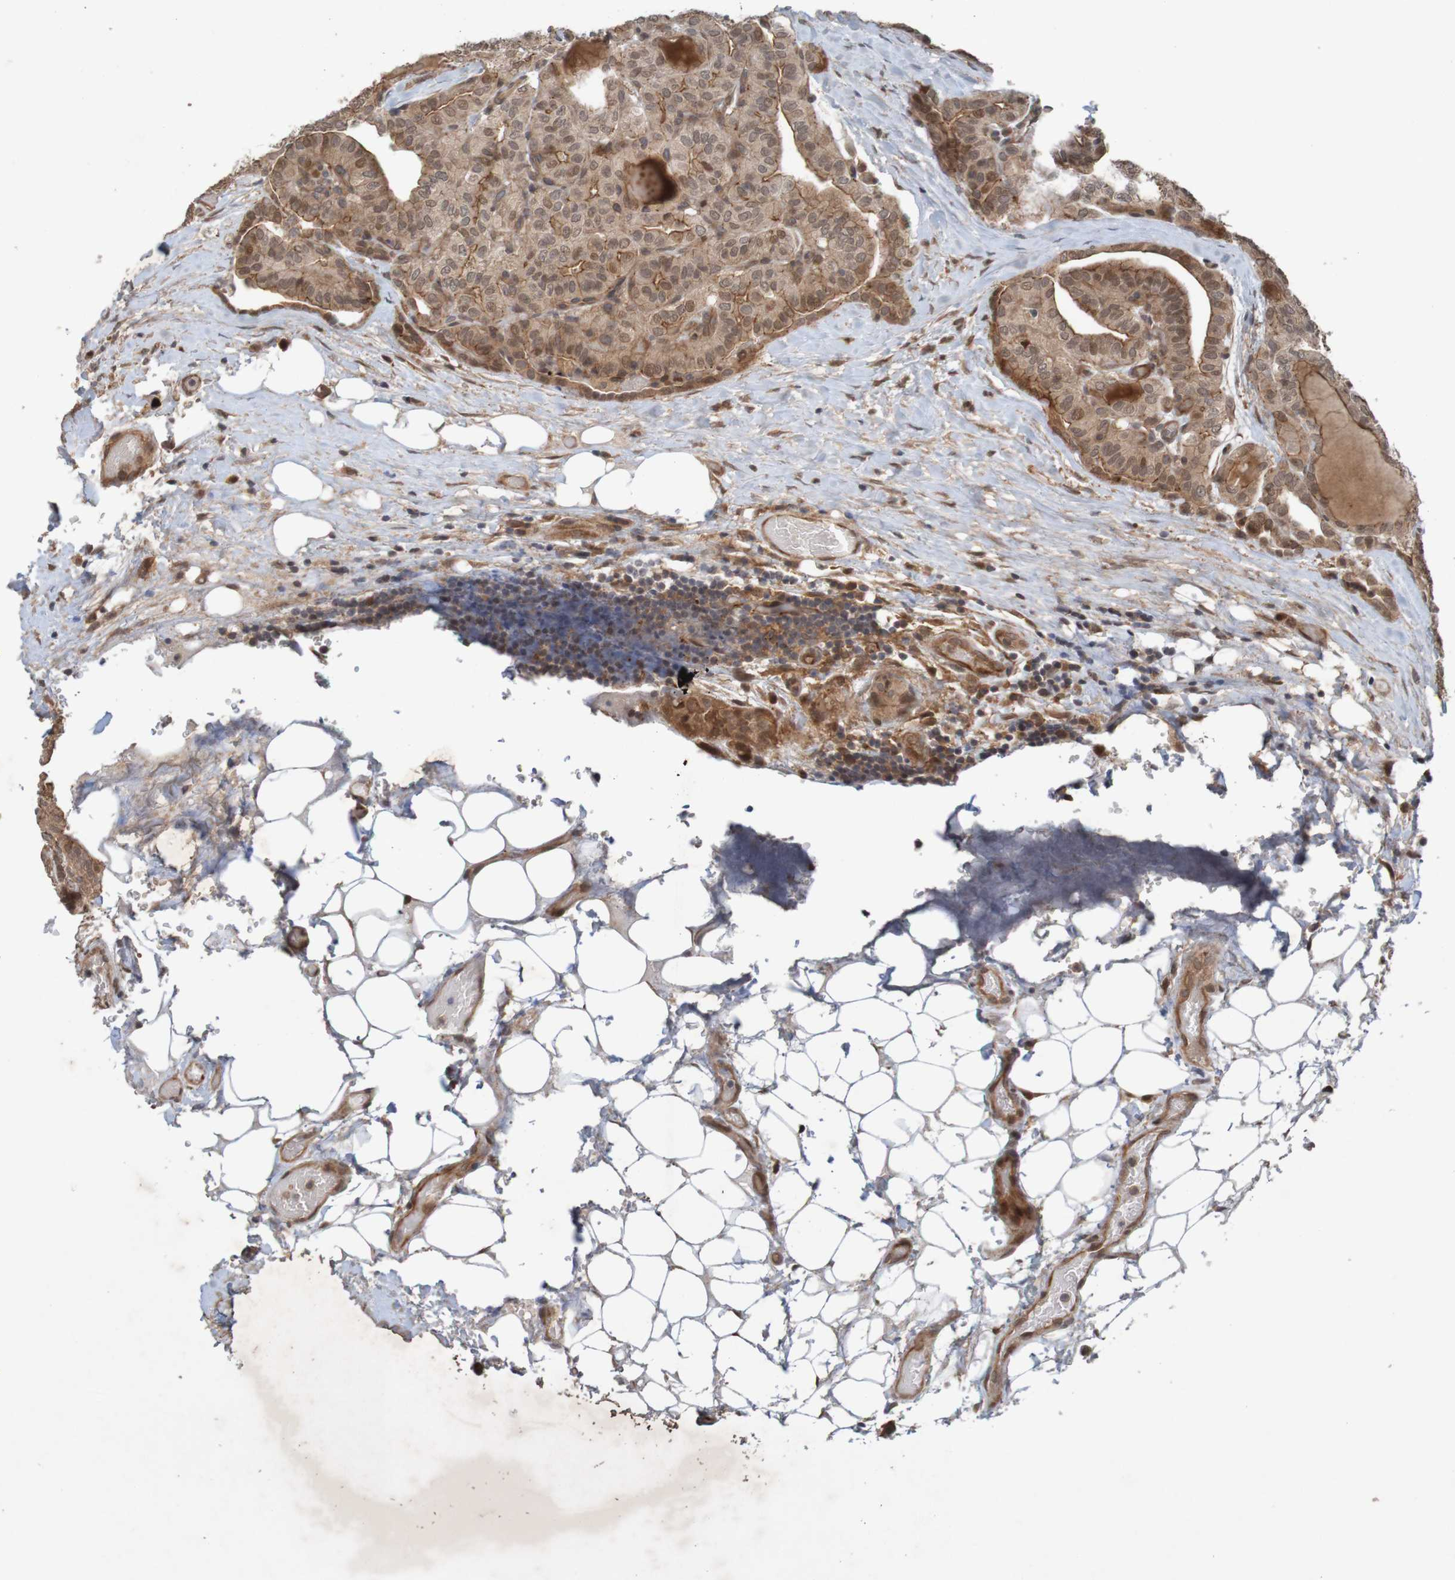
{"staining": {"intensity": "moderate", "quantity": ">75%", "location": "cytoplasmic/membranous"}, "tissue": "thyroid cancer", "cell_type": "Tumor cells", "image_type": "cancer", "snomed": [{"axis": "morphology", "description": "Papillary adenocarcinoma, NOS"}, {"axis": "topography", "description": "Thyroid gland"}], "caption": "A brown stain highlights moderate cytoplasmic/membranous staining of a protein in papillary adenocarcinoma (thyroid) tumor cells.", "gene": "ARHGEF11", "patient": {"sex": "male", "age": 77}}